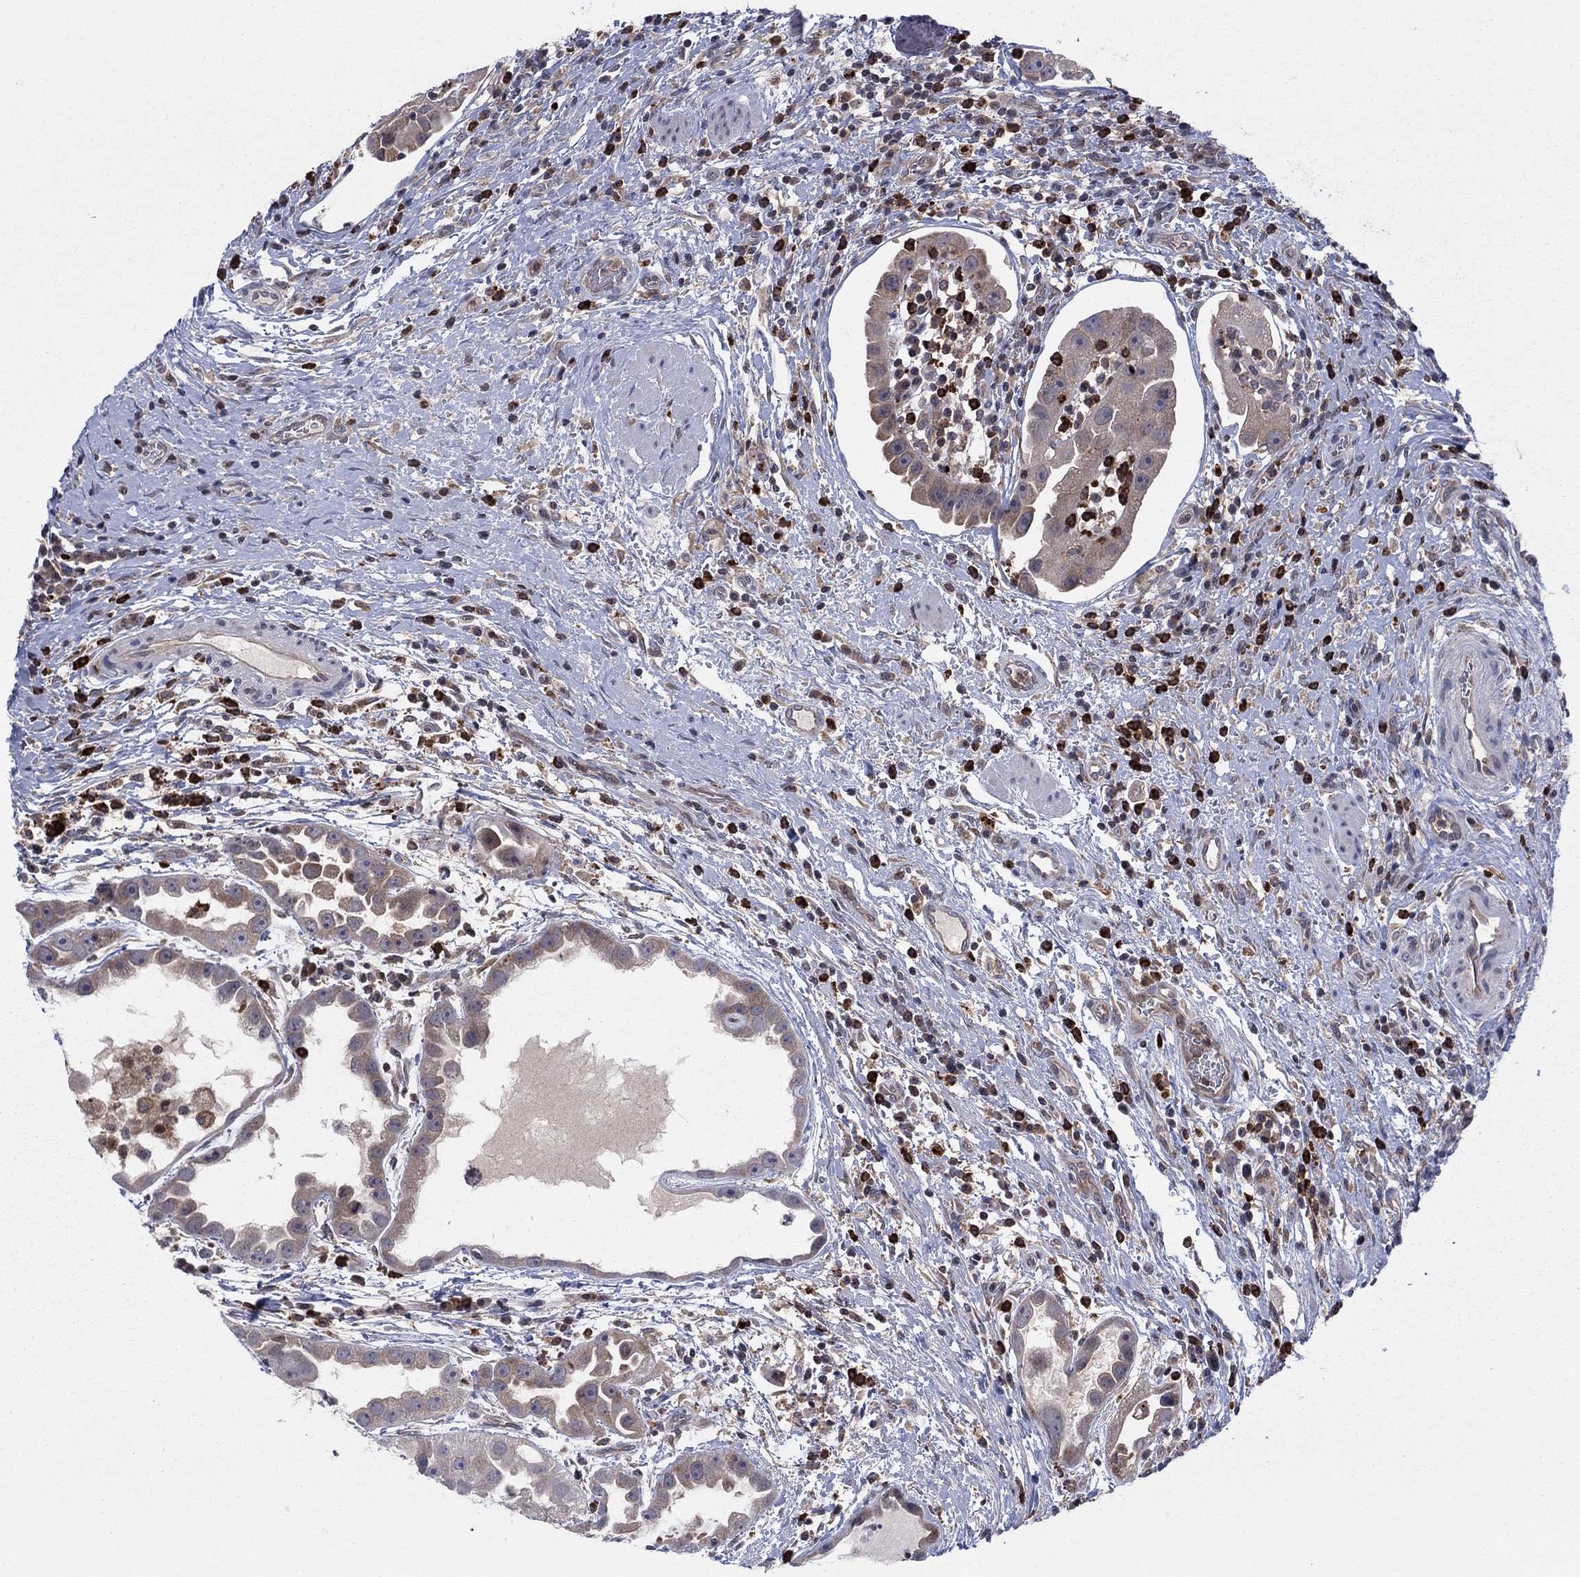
{"staining": {"intensity": "moderate", "quantity": "25%-75%", "location": "cytoplasmic/membranous"}, "tissue": "urothelial cancer", "cell_type": "Tumor cells", "image_type": "cancer", "snomed": [{"axis": "morphology", "description": "Urothelial carcinoma, High grade"}, {"axis": "topography", "description": "Urinary bladder"}], "caption": "A micrograph of human urothelial cancer stained for a protein reveals moderate cytoplasmic/membranous brown staining in tumor cells.", "gene": "ZNHIT3", "patient": {"sex": "female", "age": 41}}